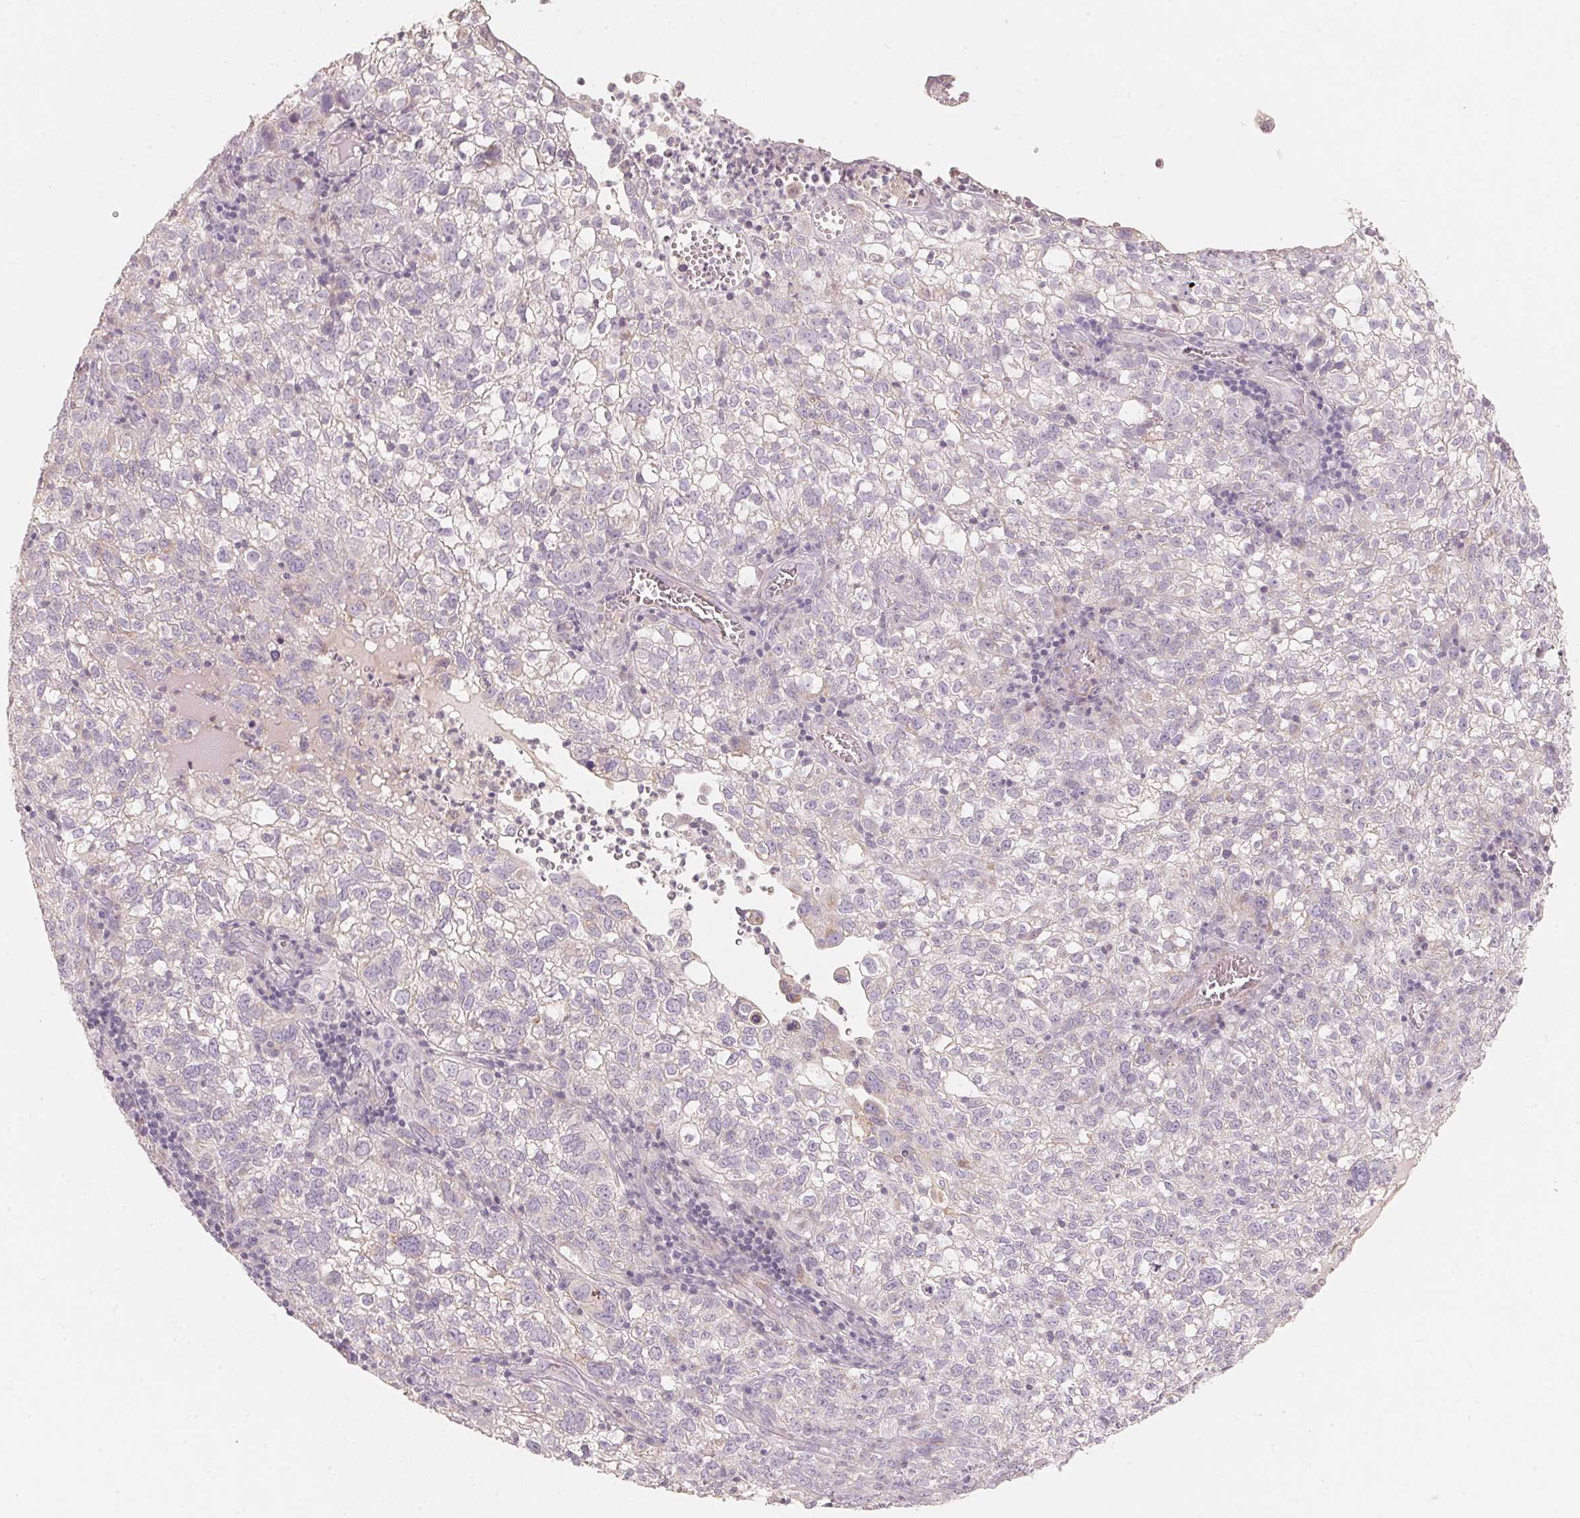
{"staining": {"intensity": "negative", "quantity": "none", "location": "none"}, "tissue": "cervical cancer", "cell_type": "Tumor cells", "image_type": "cancer", "snomed": [{"axis": "morphology", "description": "Squamous cell carcinoma, NOS"}, {"axis": "topography", "description": "Cervix"}], "caption": "This is an immunohistochemistry image of cervical squamous cell carcinoma. There is no positivity in tumor cells.", "gene": "TP53AIP1", "patient": {"sex": "female", "age": 55}}